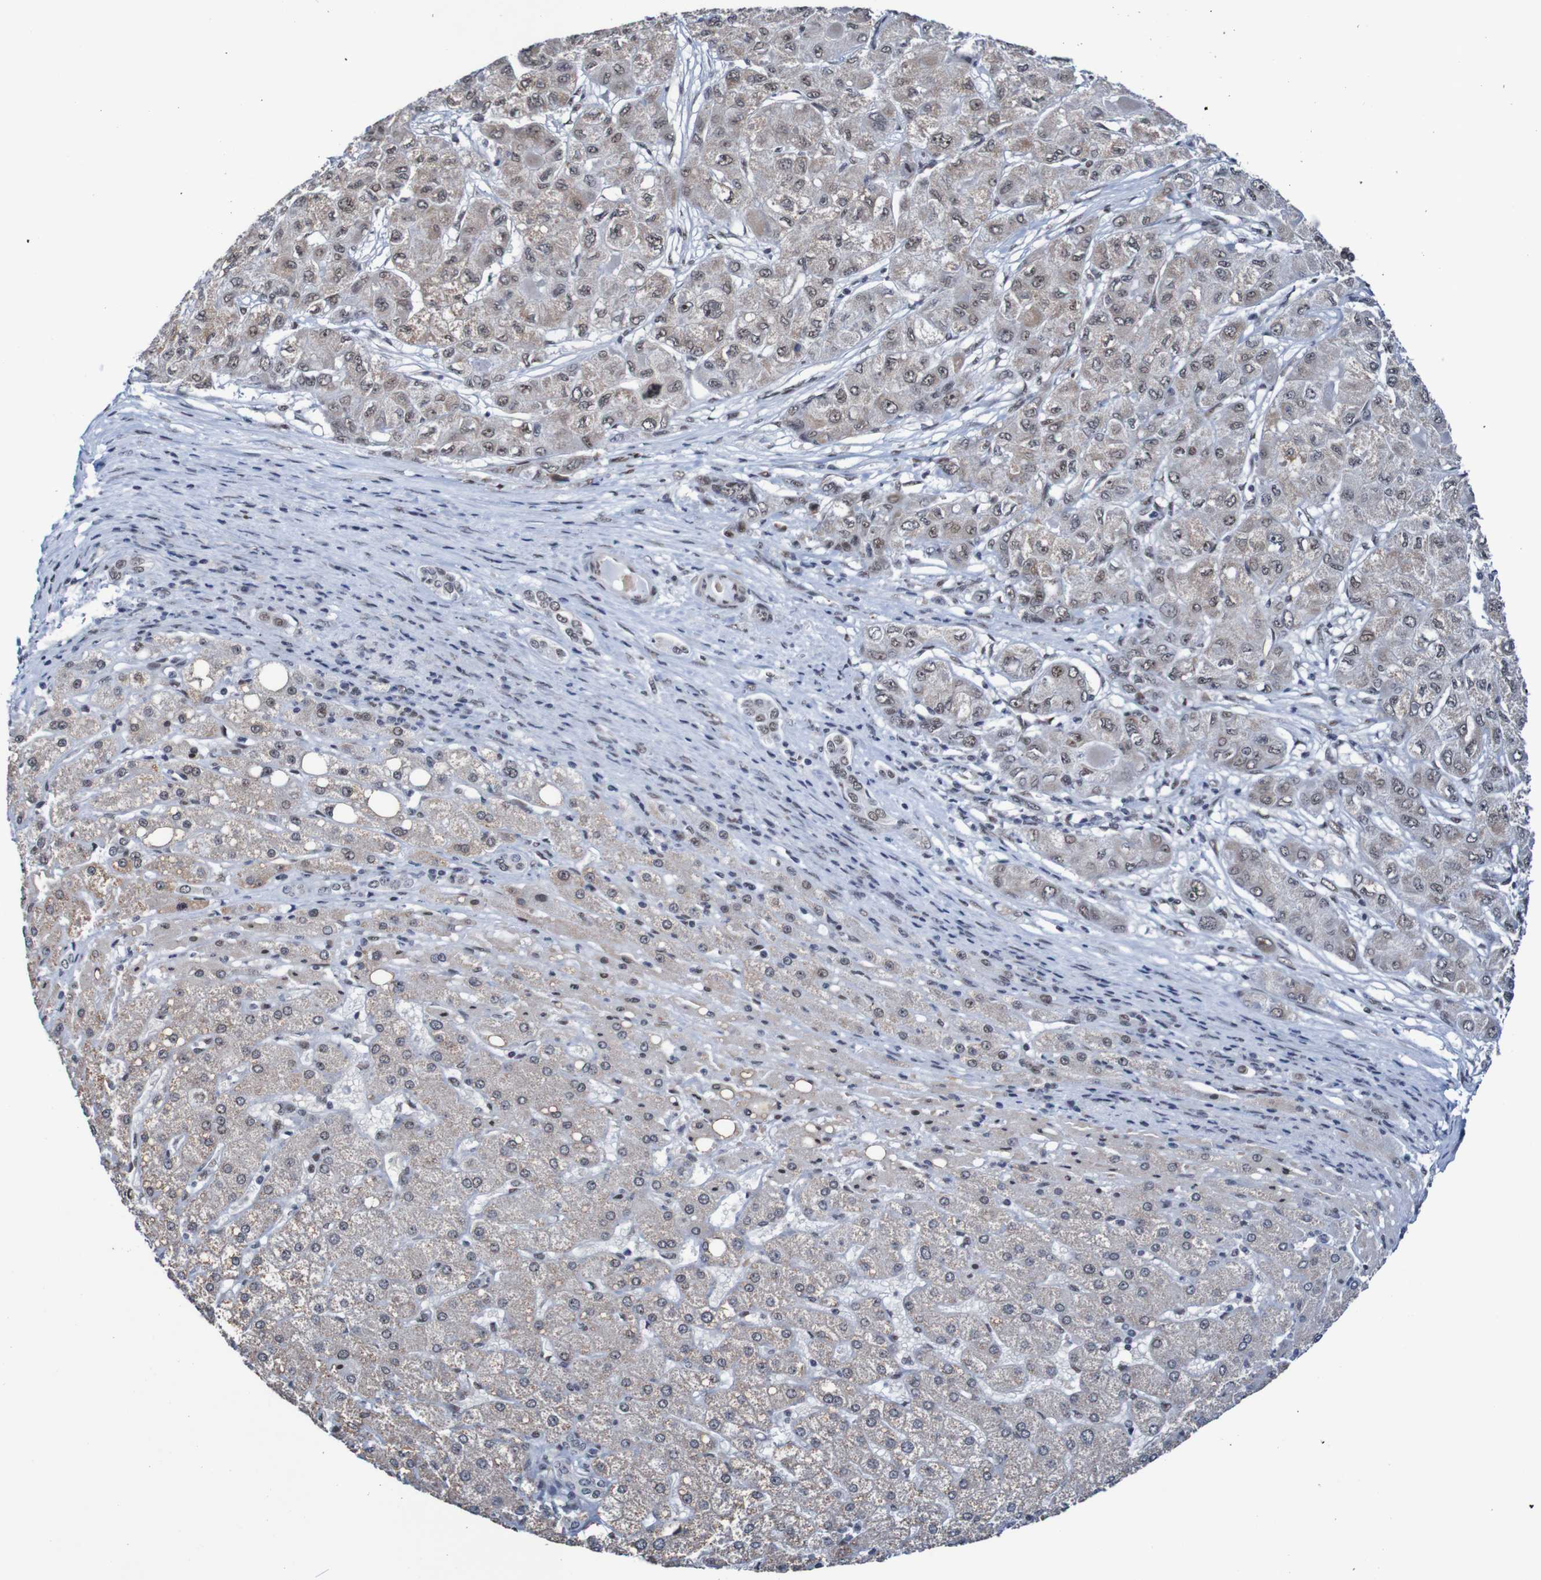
{"staining": {"intensity": "weak", "quantity": ">75%", "location": "cytoplasmic/membranous"}, "tissue": "liver cancer", "cell_type": "Tumor cells", "image_type": "cancer", "snomed": [{"axis": "morphology", "description": "Carcinoma, Hepatocellular, NOS"}, {"axis": "topography", "description": "Liver"}], "caption": "Weak cytoplasmic/membranous expression for a protein is identified in approximately >75% of tumor cells of liver cancer (hepatocellular carcinoma) using immunohistochemistry (IHC).", "gene": "CDC5L", "patient": {"sex": "male", "age": 80}}